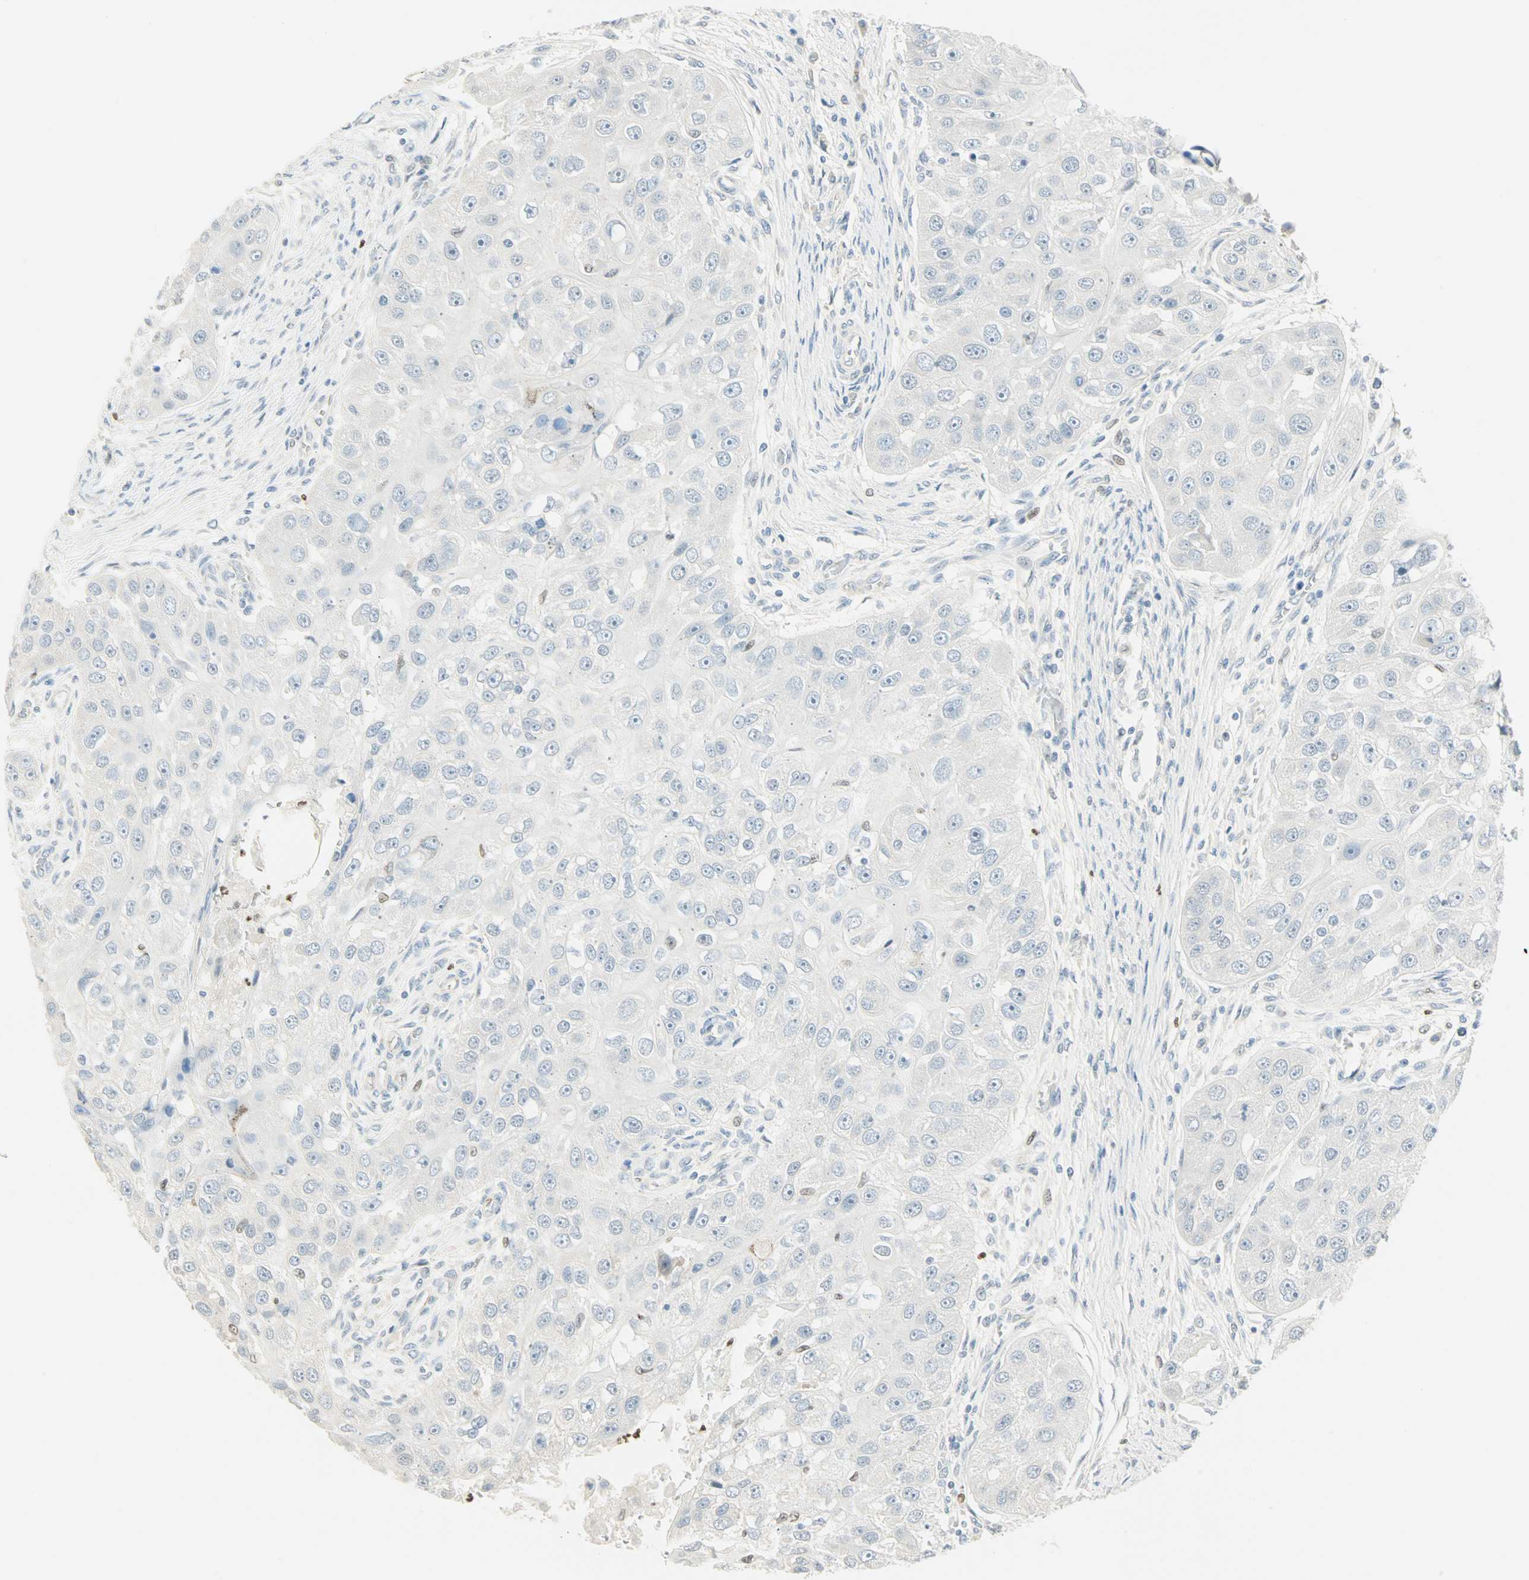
{"staining": {"intensity": "negative", "quantity": "none", "location": "none"}, "tissue": "head and neck cancer", "cell_type": "Tumor cells", "image_type": "cancer", "snomed": [{"axis": "morphology", "description": "Normal tissue, NOS"}, {"axis": "morphology", "description": "Squamous cell carcinoma, NOS"}, {"axis": "topography", "description": "Skeletal muscle"}, {"axis": "topography", "description": "Head-Neck"}], "caption": "Head and neck cancer was stained to show a protein in brown. There is no significant expression in tumor cells. Nuclei are stained in blue.", "gene": "MLLT10", "patient": {"sex": "male", "age": 51}}